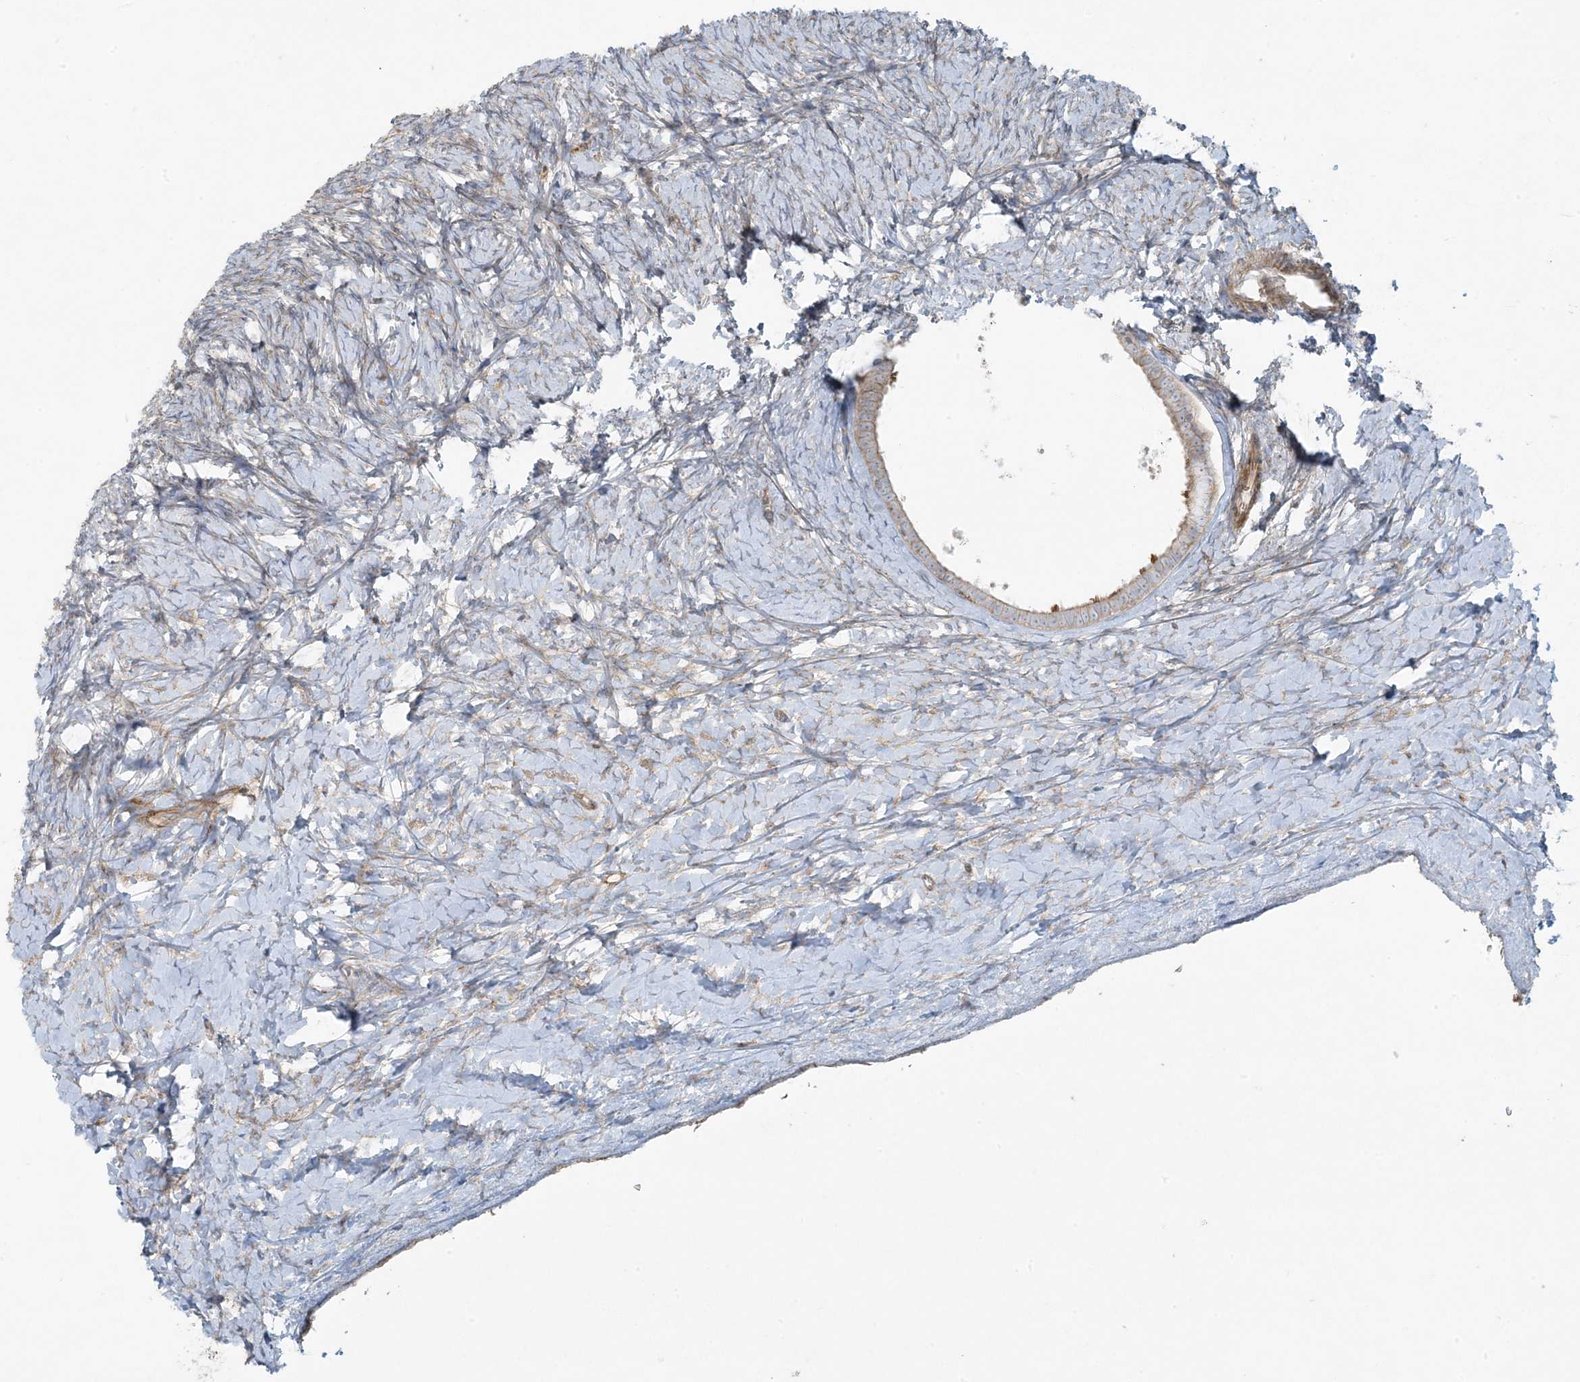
{"staining": {"intensity": "moderate", "quantity": ">75%", "location": "cytoplasmic/membranous"}, "tissue": "ovary", "cell_type": "Follicle cells", "image_type": "normal", "snomed": [{"axis": "morphology", "description": "Normal tissue, NOS"}, {"axis": "morphology", "description": "Developmental malformation"}, {"axis": "topography", "description": "Ovary"}], "caption": "Immunohistochemistry of benign ovary exhibits medium levels of moderate cytoplasmic/membranous staining in approximately >75% of follicle cells.", "gene": "PIK3R4", "patient": {"sex": "female", "age": 39}}